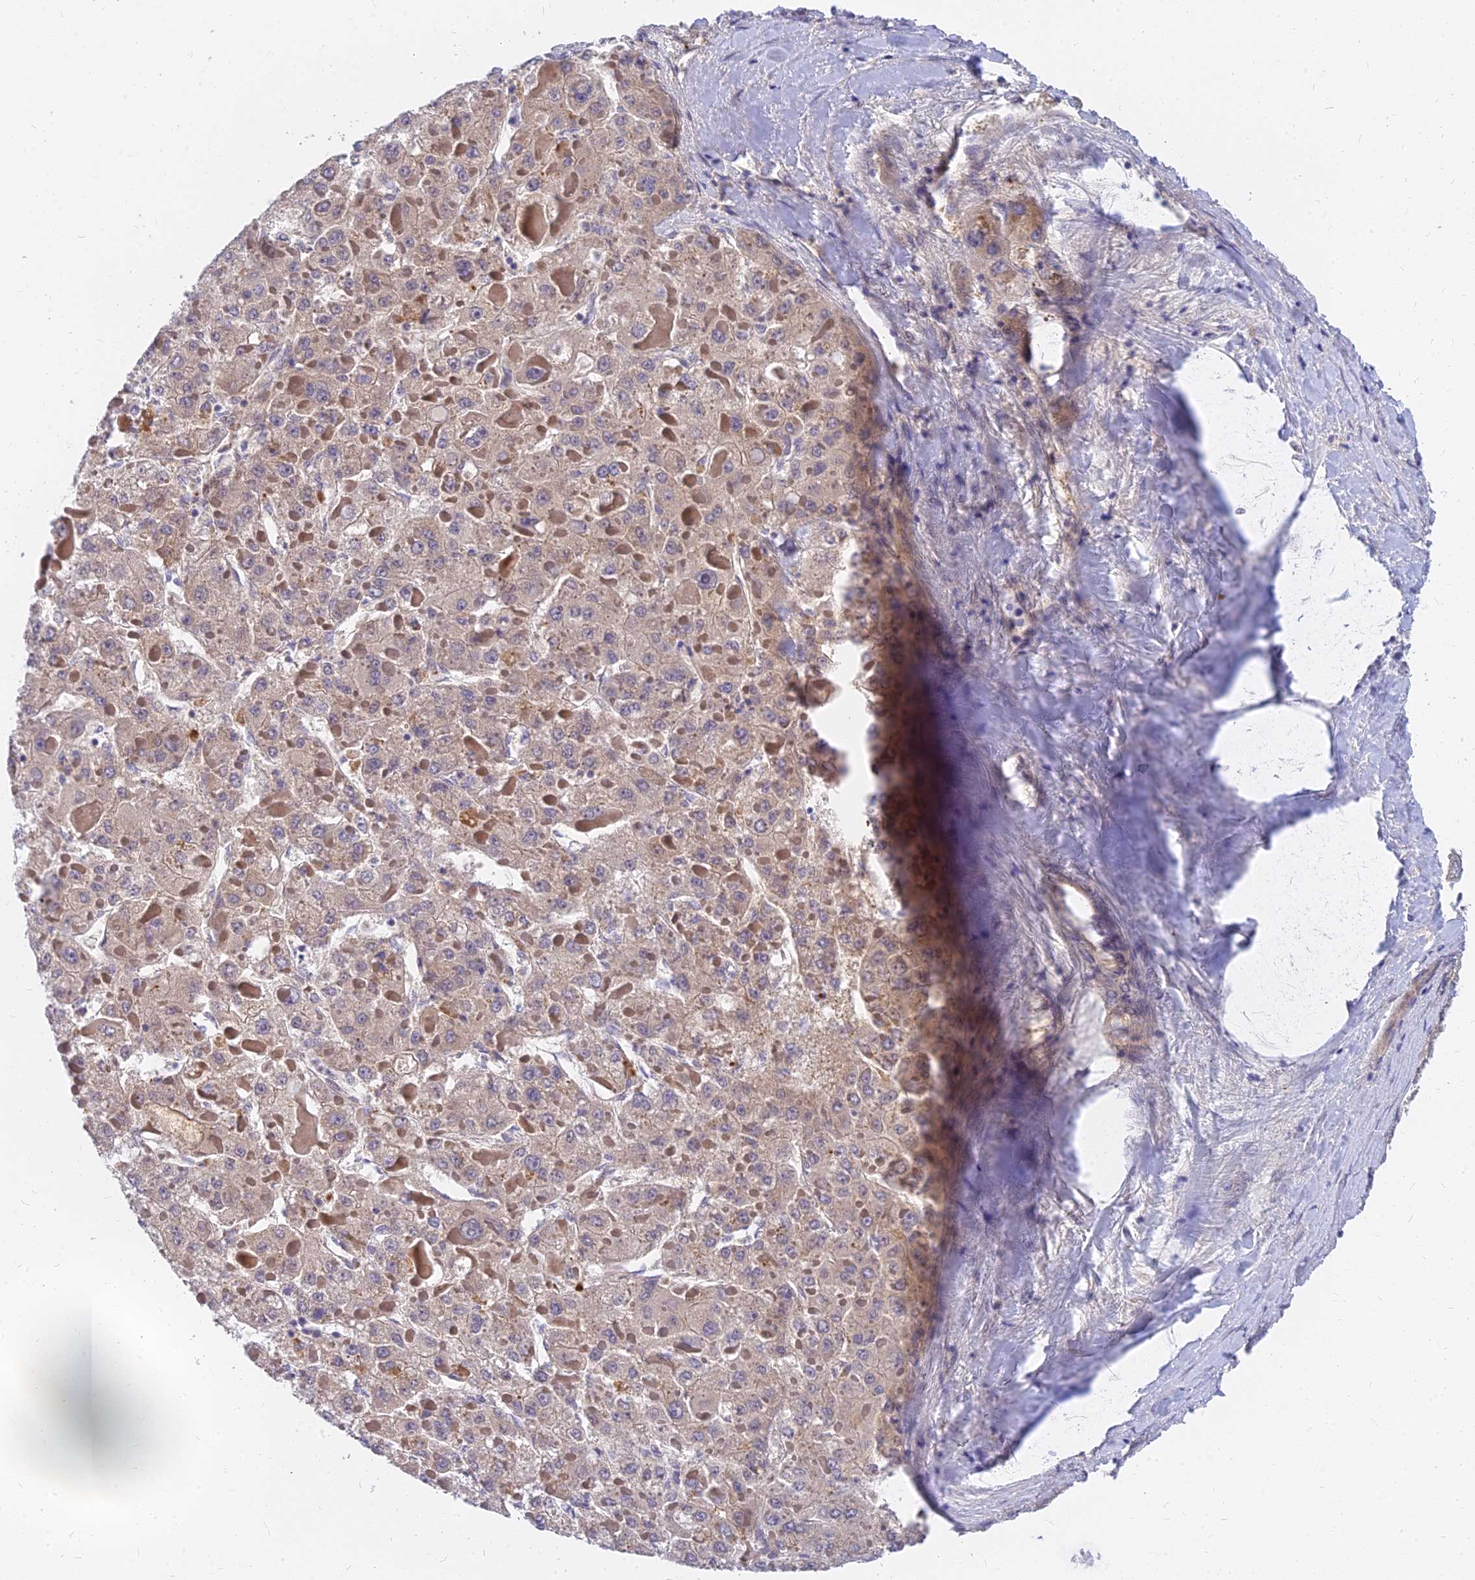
{"staining": {"intensity": "negative", "quantity": "none", "location": "none"}, "tissue": "liver cancer", "cell_type": "Tumor cells", "image_type": "cancer", "snomed": [{"axis": "morphology", "description": "Carcinoma, Hepatocellular, NOS"}, {"axis": "topography", "description": "Liver"}], "caption": "A high-resolution histopathology image shows immunohistochemistry (IHC) staining of liver cancer, which reveals no significant expression in tumor cells.", "gene": "ANKS4B", "patient": {"sex": "female", "age": 73}}